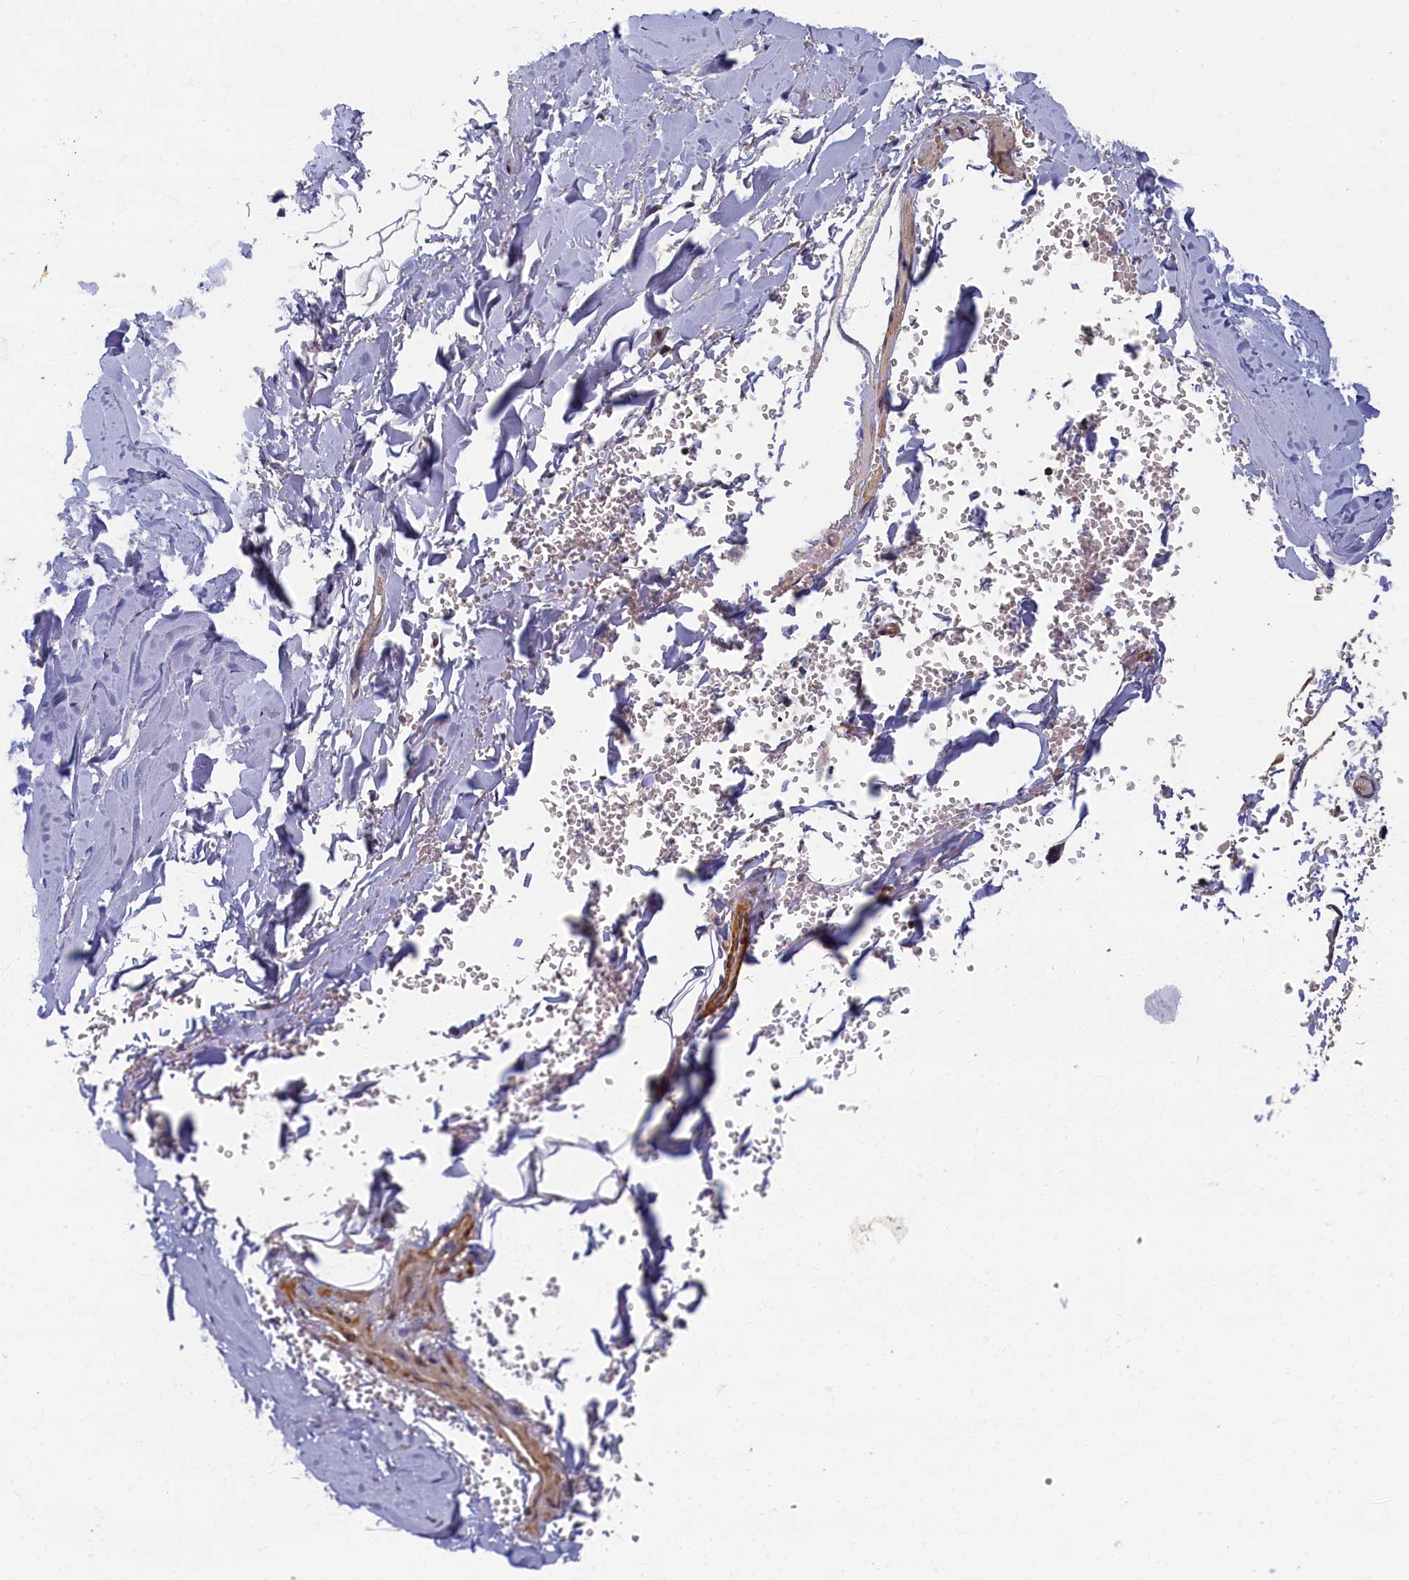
{"staining": {"intensity": "weak", "quantity": ">75%", "location": "cytoplasmic/membranous"}, "tissue": "adipose tissue", "cell_type": "Adipocytes", "image_type": "normal", "snomed": [{"axis": "morphology", "description": "Normal tissue, NOS"}, {"axis": "topography", "description": "Cartilage tissue"}], "caption": "A high-resolution histopathology image shows IHC staining of unremarkable adipose tissue, which reveals weak cytoplasmic/membranous staining in about >75% of adipocytes. Immunohistochemistry stains the protein of interest in brown and the nuclei are stained blue.", "gene": "TBCB", "patient": {"sex": "female", "age": 63}}